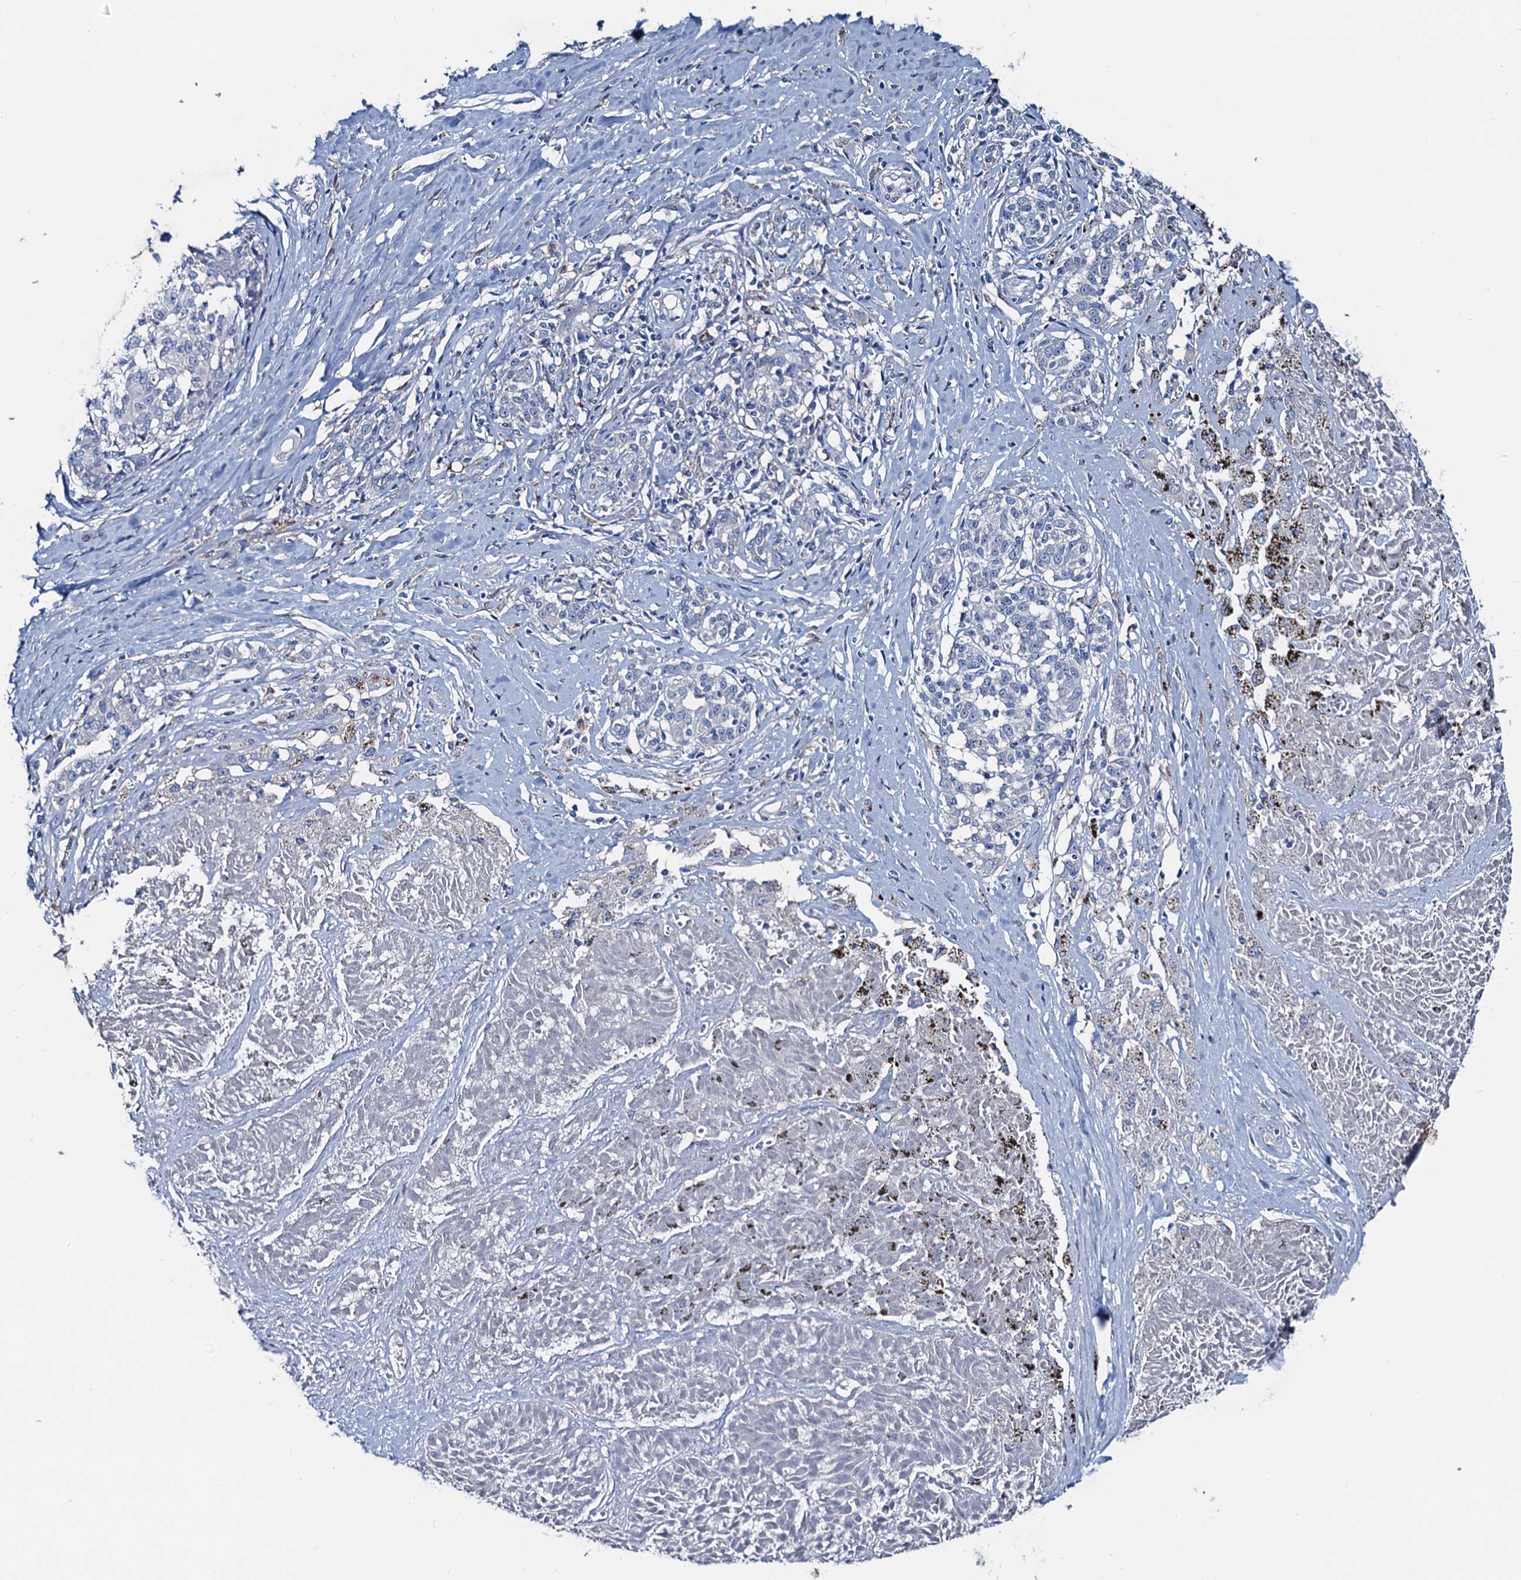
{"staining": {"intensity": "negative", "quantity": "none", "location": "none"}, "tissue": "melanoma", "cell_type": "Tumor cells", "image_type": "cancer", "snomed": [{"axis": "morphology", "description": "Malignant melanoma, NOS"}, {"axis": "topography", "description": "Skin"}], "caption": "IHC photomicrograph of human malignant melanoma stained for a protein (brown), which reveals no staining in tumor cells.", "gene": "RTKN2", "patient": {"sex": "female", "age": 72}}